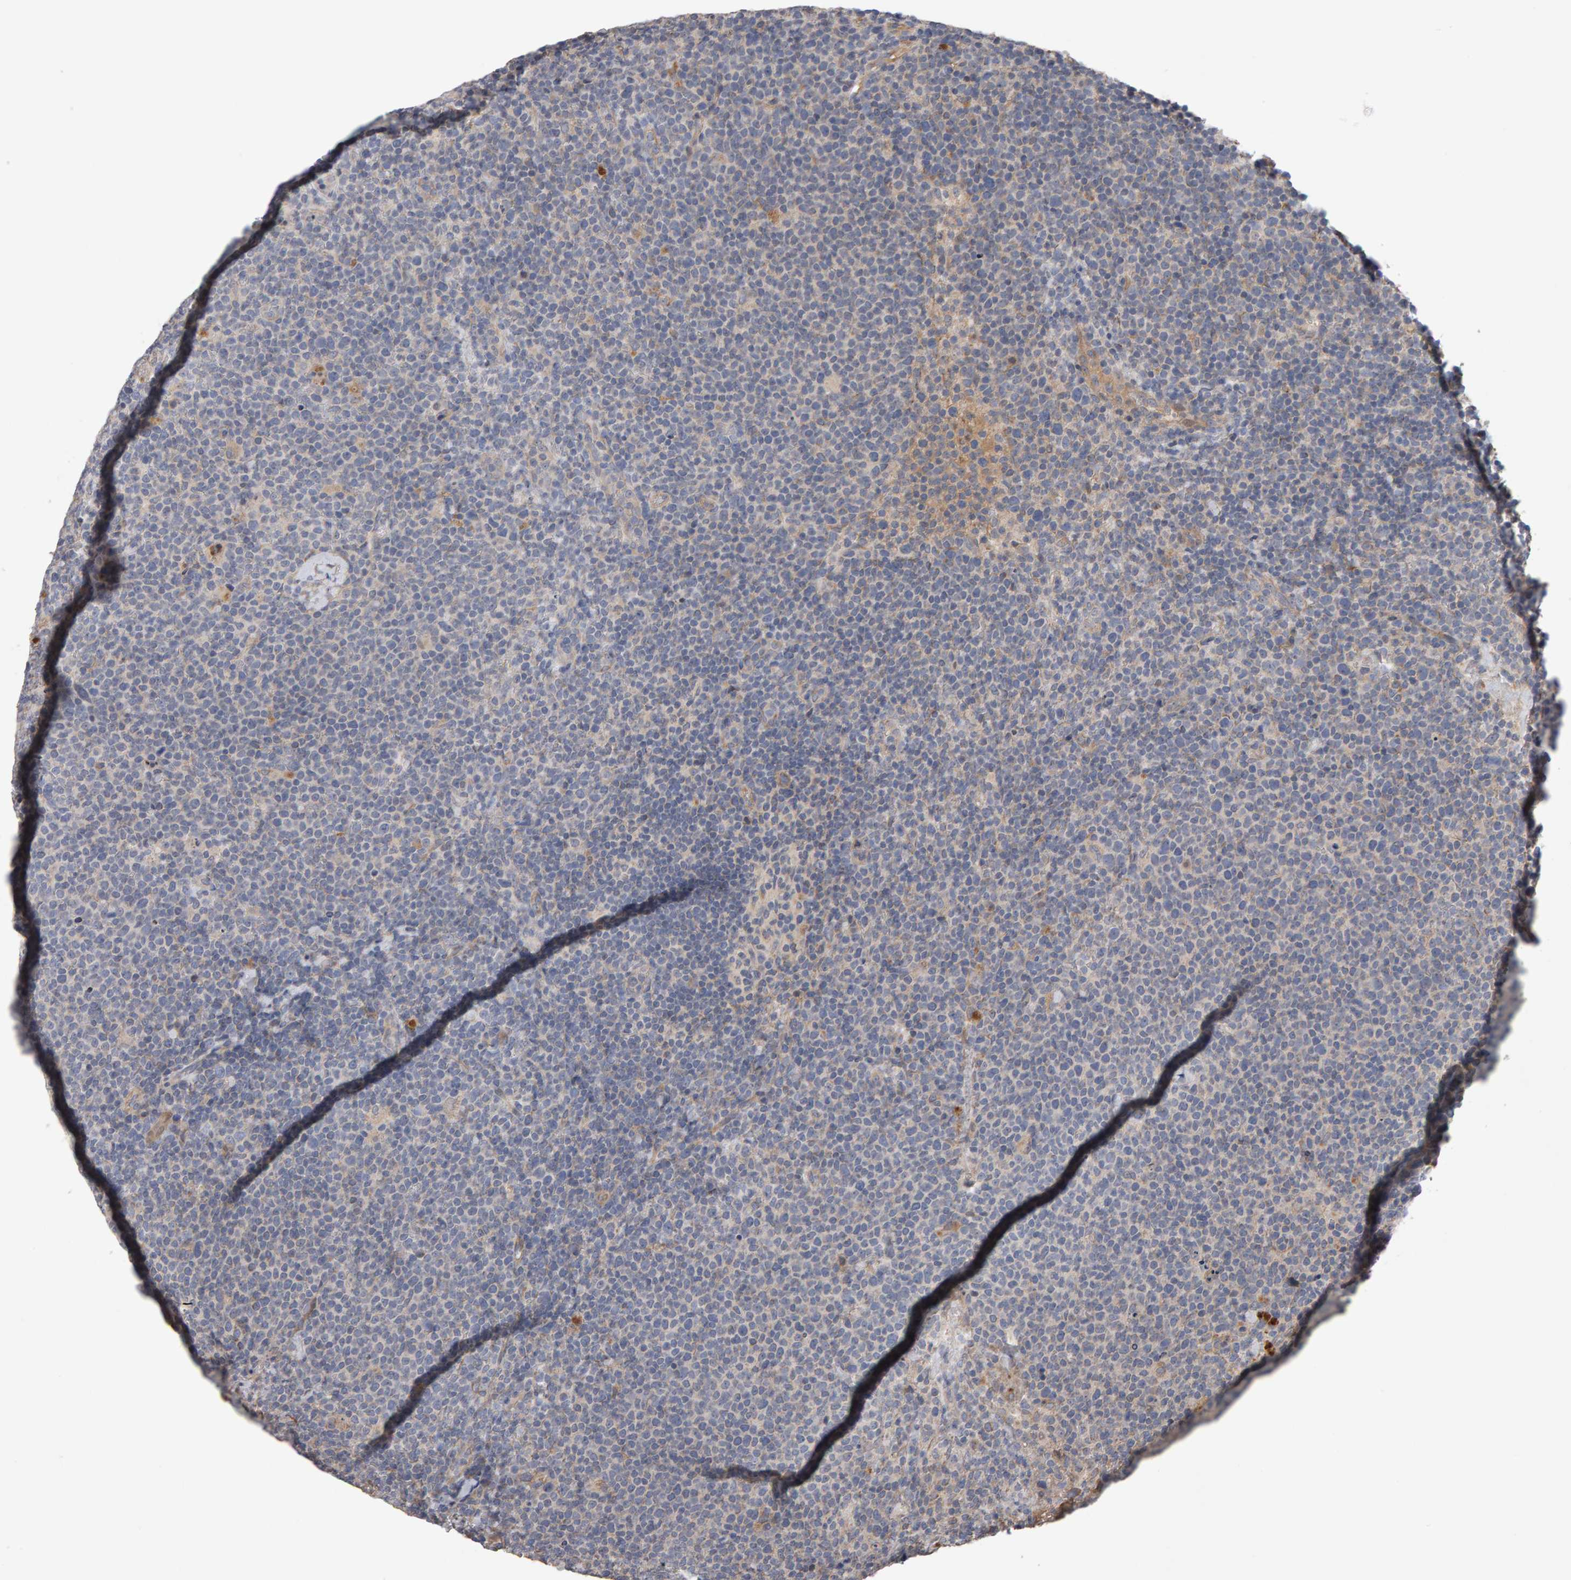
{"staining": {"intensity": "negative", "quantity": "none", "location": "none"}, "tissue": "lymphoma", "cell_type": "Tumor cells", "image_type": "cancer", "snomed": [{"axis": "morphology", "description": "Malignant lymphoma, non-Hodgkin's type, High grade"}, {"axis": "topography", "description": "Lymph node"}], "caption": "DAB immunohistochemical staining of lymphoma exhibits no significant positivity in tumor cells. (Brightfield microscopy of DAB (3,3'-diaminobenzidine) immunohistochemistry at high magnification).", "gene": "COASY", "patient": {"sex": "male", "age": 61}}